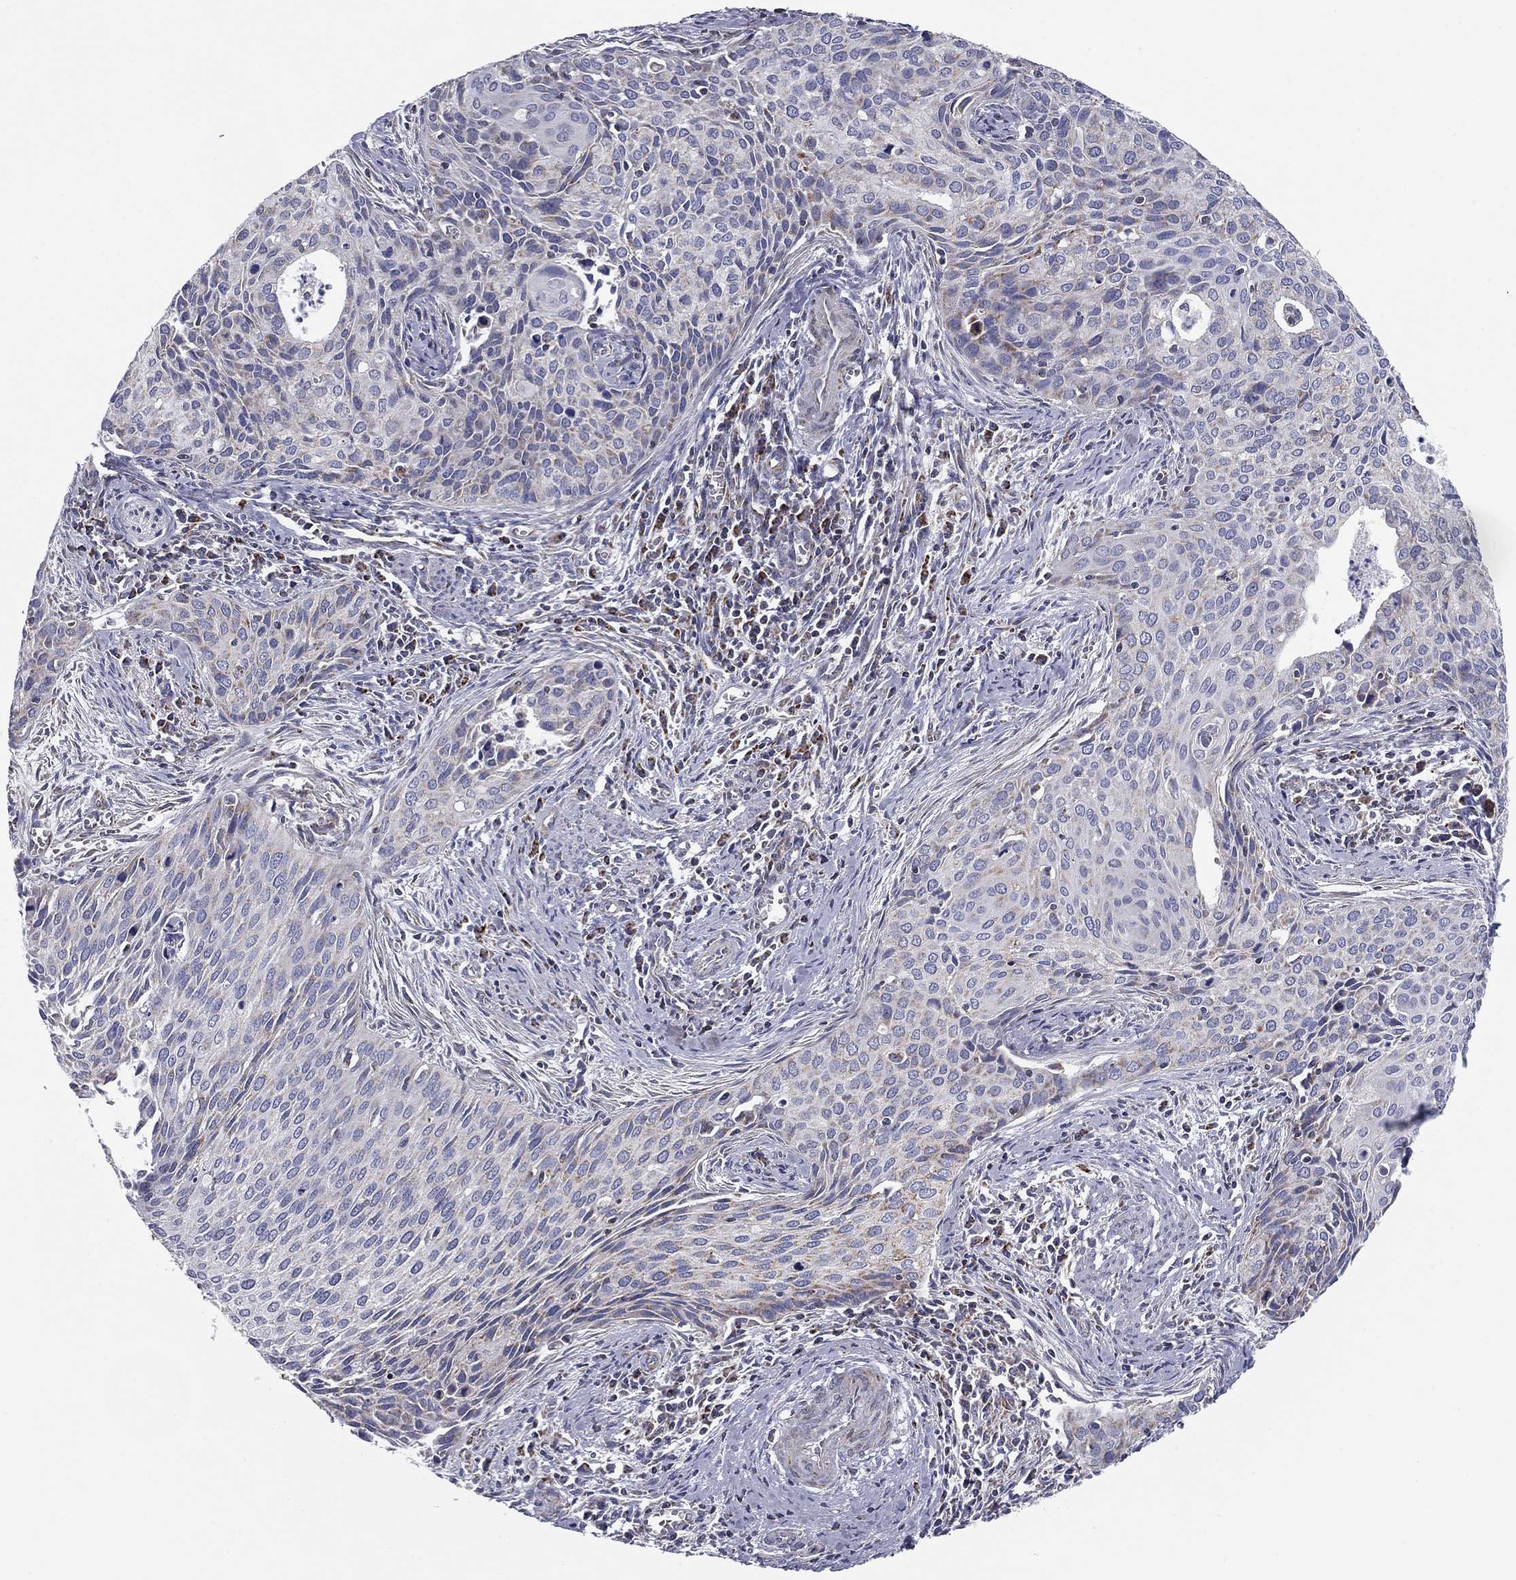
{"staining": {"intensity": "negative", "quantity": "none", "location": "none"}, "tissue": "cervical cancer", "cell_type": "Tumor cells", "image_type": "cancer", "snomed": [{"axis": "morphology", "description": "Squamous cell carcinoma, NOS"}, {"axis": "topography", "description": "Cervix"}], "caption": "Immunohistochemistry (IHC) of human cervical squamous cell carcinoma demonstrates no staining in tumor cells.", "gene": "NDUFV1", "patient": {"sex": "female", "age": 29}}